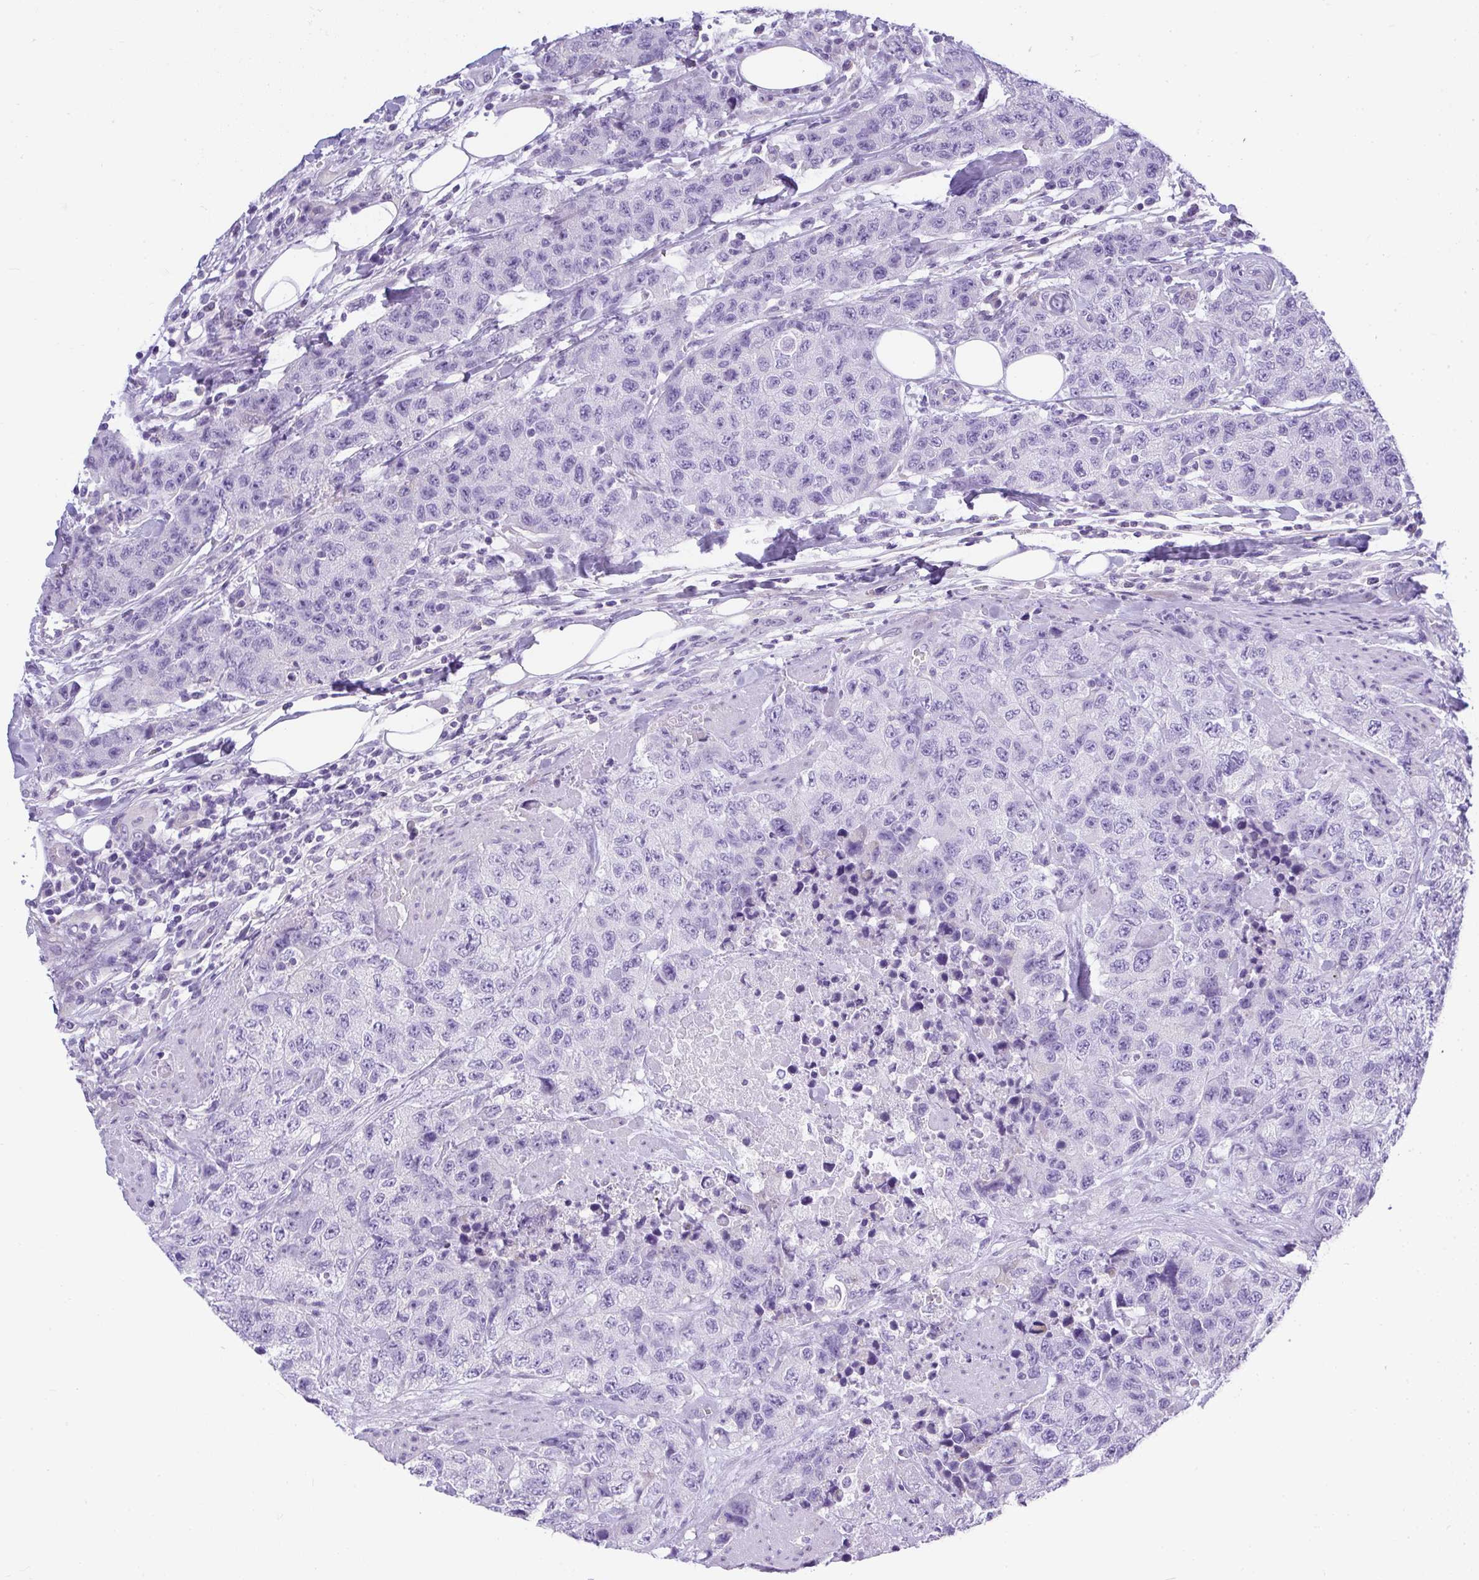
{"staining": {"intensity": "negative", "quantity": "none", "location": "none"}, "tissue": "urothelial cancer", "cell_type": "Tumor cells", "image_type": "cancer", "snomed": [{"axis": "morphology", "description": "Urothelial carcinoma, High grade"}, {"axis": "topography", "description": "Urinary bladder"}], "caption": "Immunohistochemistry (IHC) histopathology image of human urothelial carcinoma (high-grade) stained for a protein (brown), which shows no expression in tumor cells.", "gene": "PLPPR3", "patient": {"sex": "female", "age": 78}}